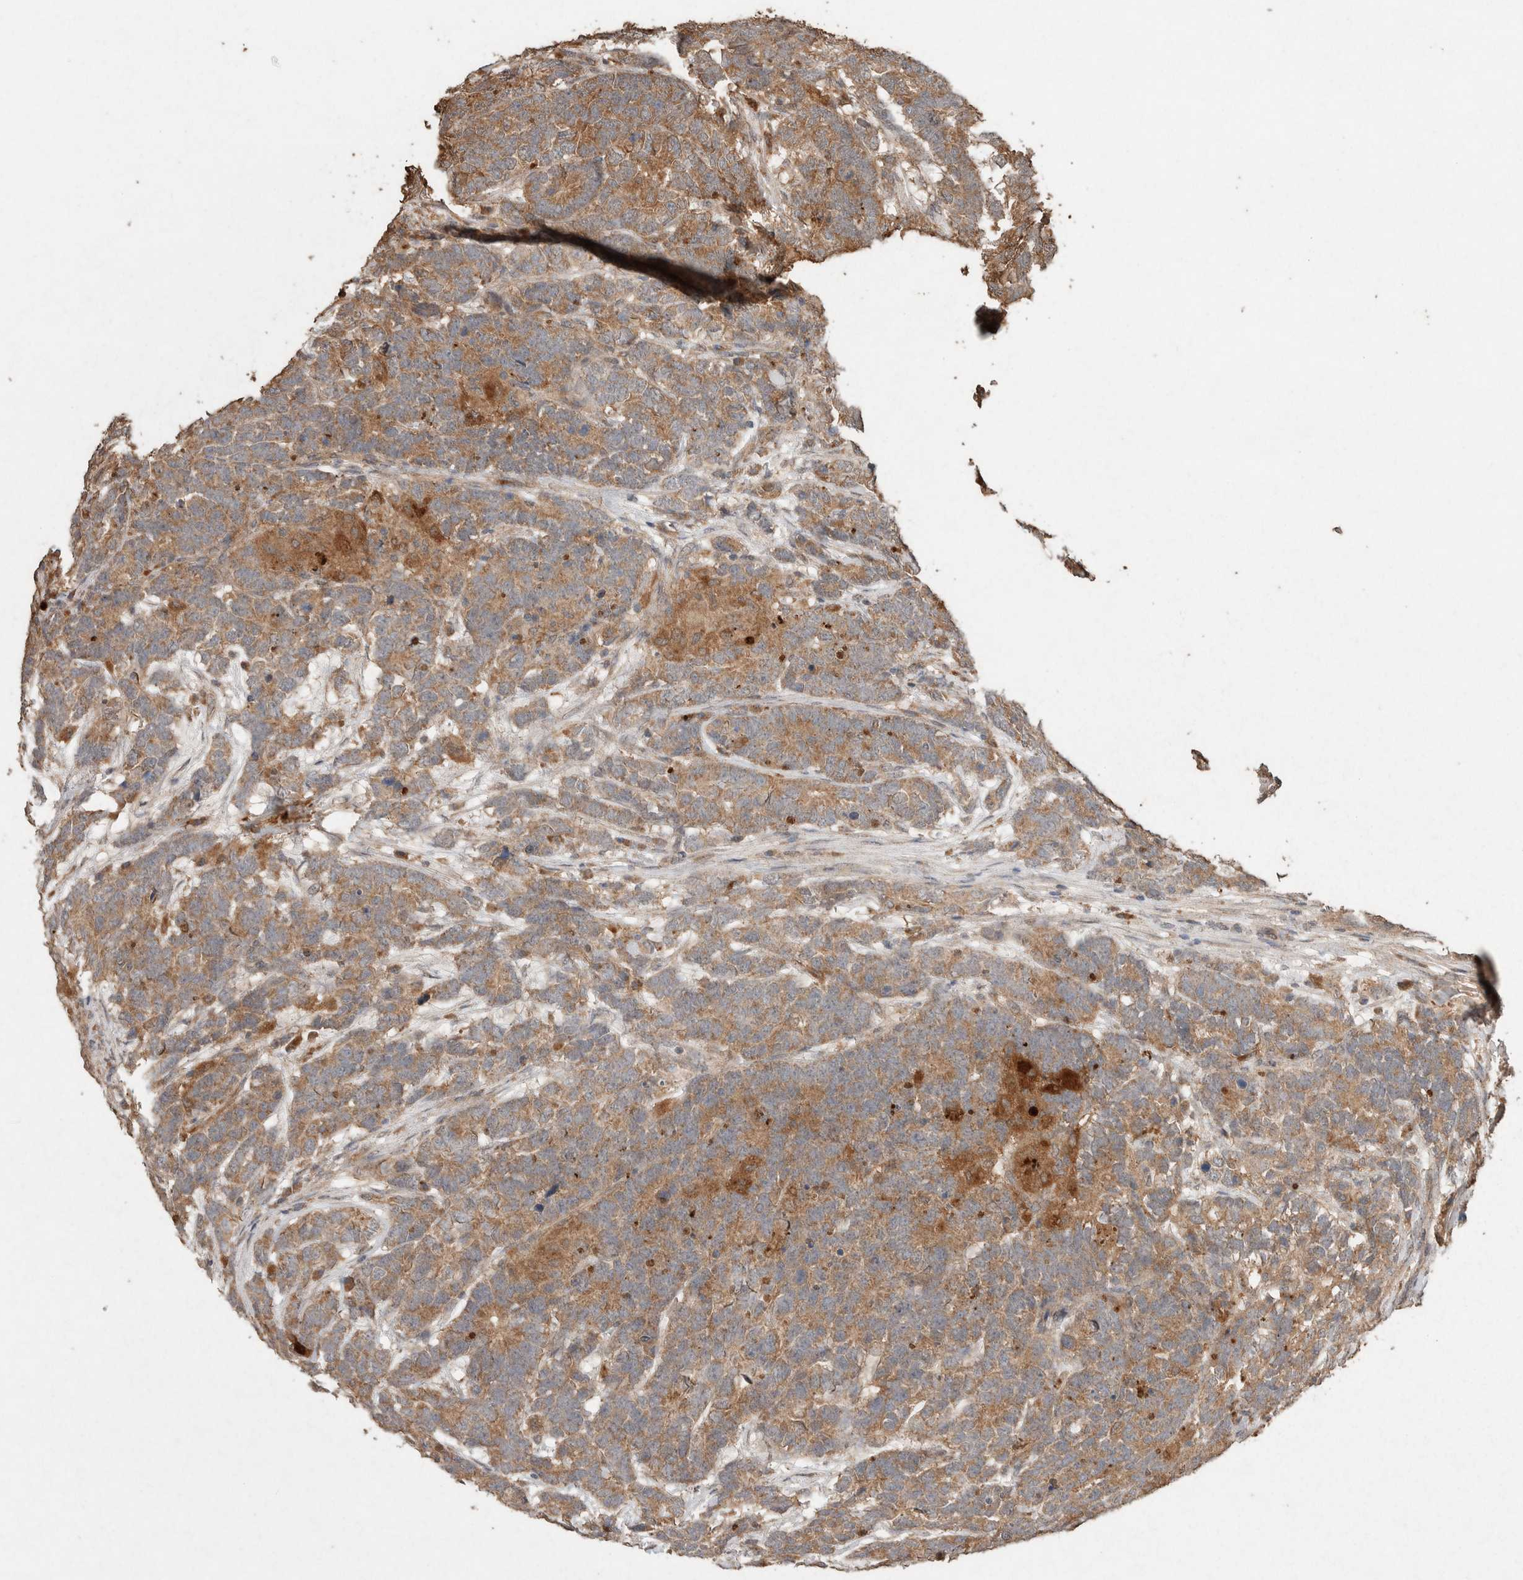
{"staining": {"intensity": "weak", "quantity": ">75%", "location": "cytoplasmic/membranous"}, "tissue": "testis cancer", "cell_type": "Tumor cells", "image_type": "cancer", "snomed": [{"axis": "morphology", "description": "Carcinoma, Embryonal, NOS"}, {"axis": "topography", "description": "Testis"}], "caption": "This is a histology image of IHC staining of testis embryonal carcinoma, which shows weak staining in the cytoplasmic/membranous of tumor cells.", "gene": "KCNJ5", "patient": {"sex": "male", "age": 26}}